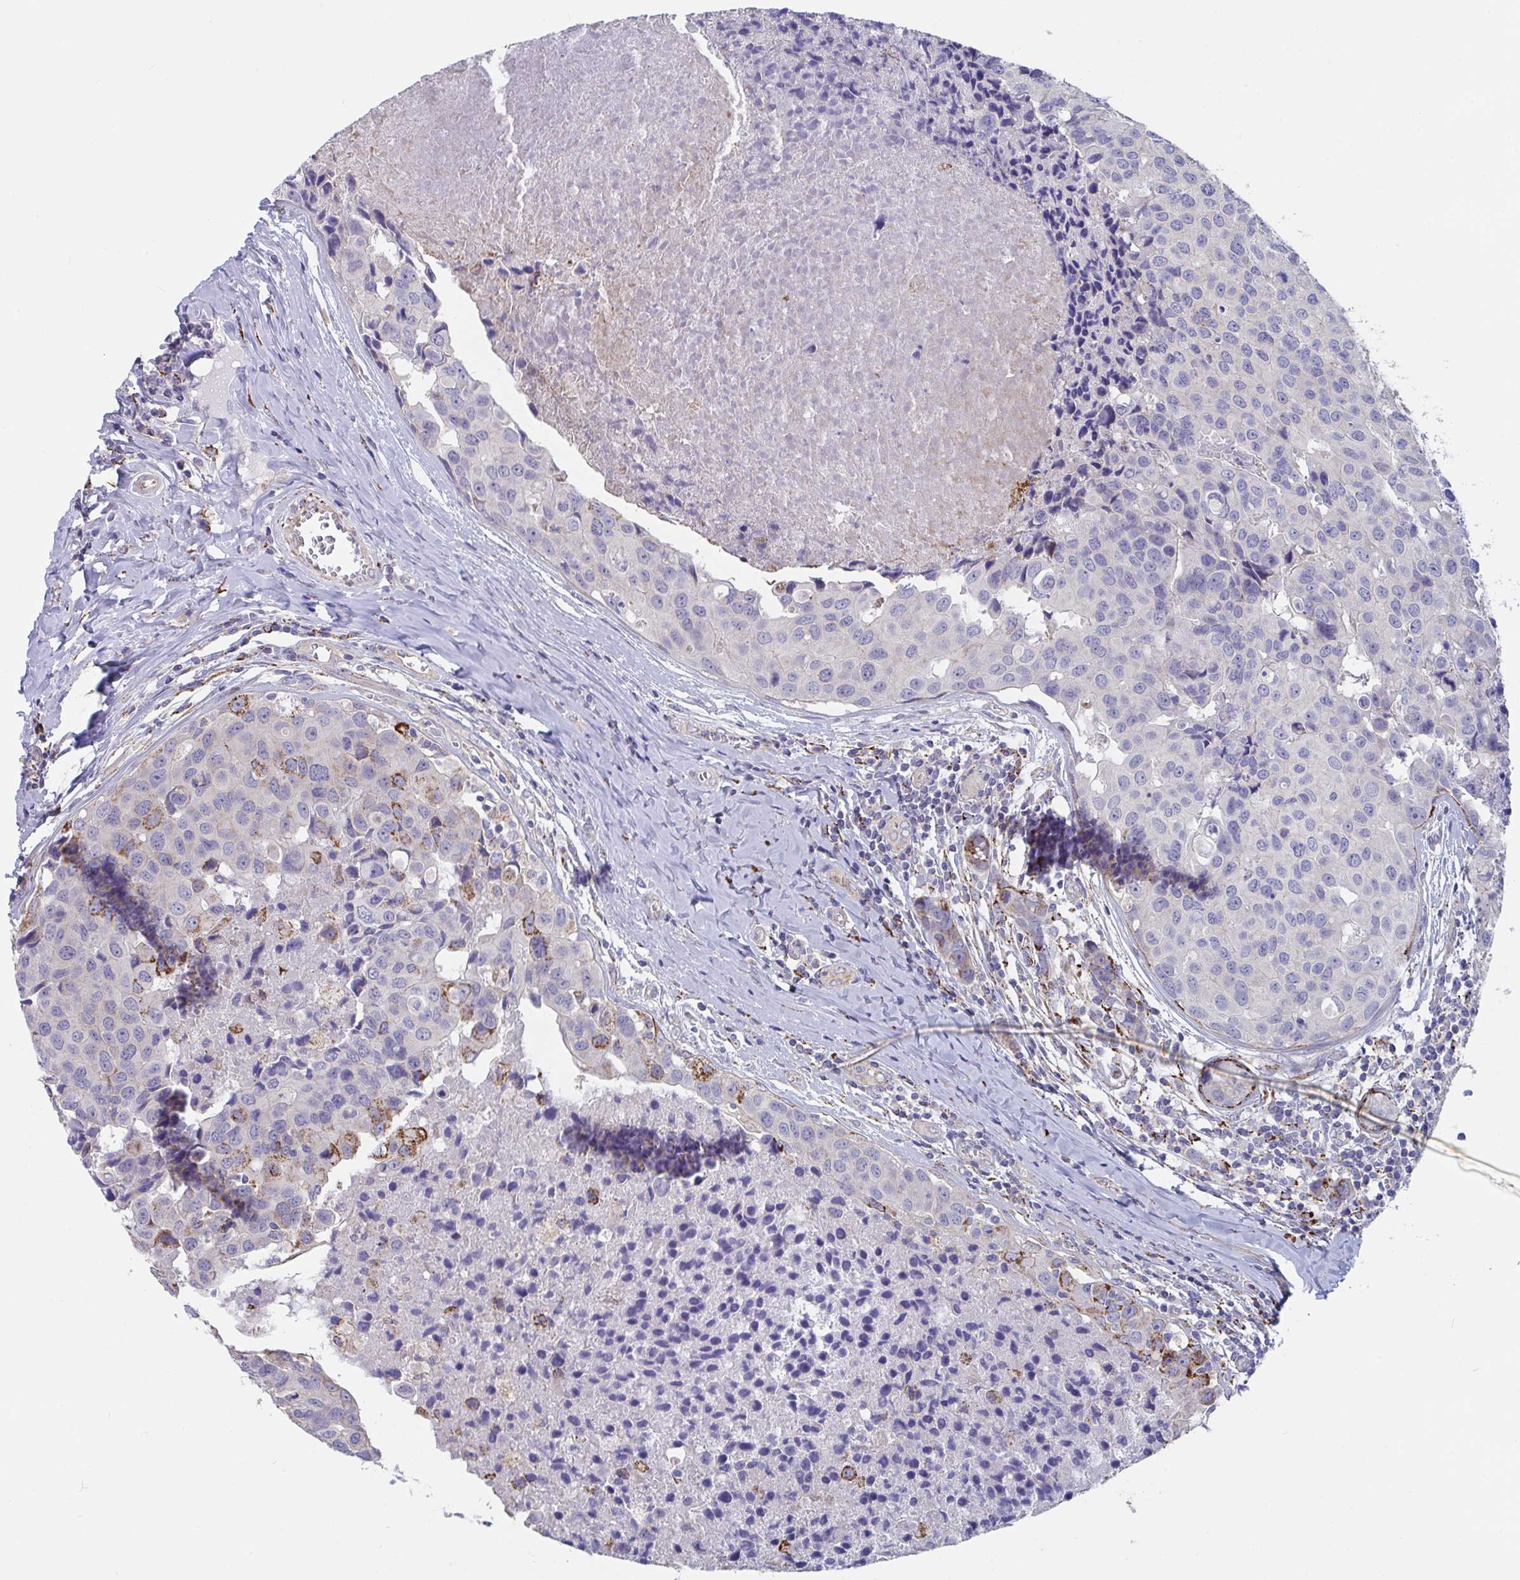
{"staining": {"intensity": "strong", "quantity": "<25%", "location": "cytoplasmic/membranous"}, "tissue": "breast cancer", "cell_type": "Tumor cells", "image_type": "cancer", "snomed": [{"axis": "morphology", "description": "Duct carcinoma"}, {"axis": "topography", "description": "Breast"}], "caption": "Immunohistochemical staining of human breast cancer displays strong cytoplasmic/membranous protein positivity in approximately <25% of tumor cells.", "gene": "FAM156B", "patient": {"sex": "female", "age": 24}}